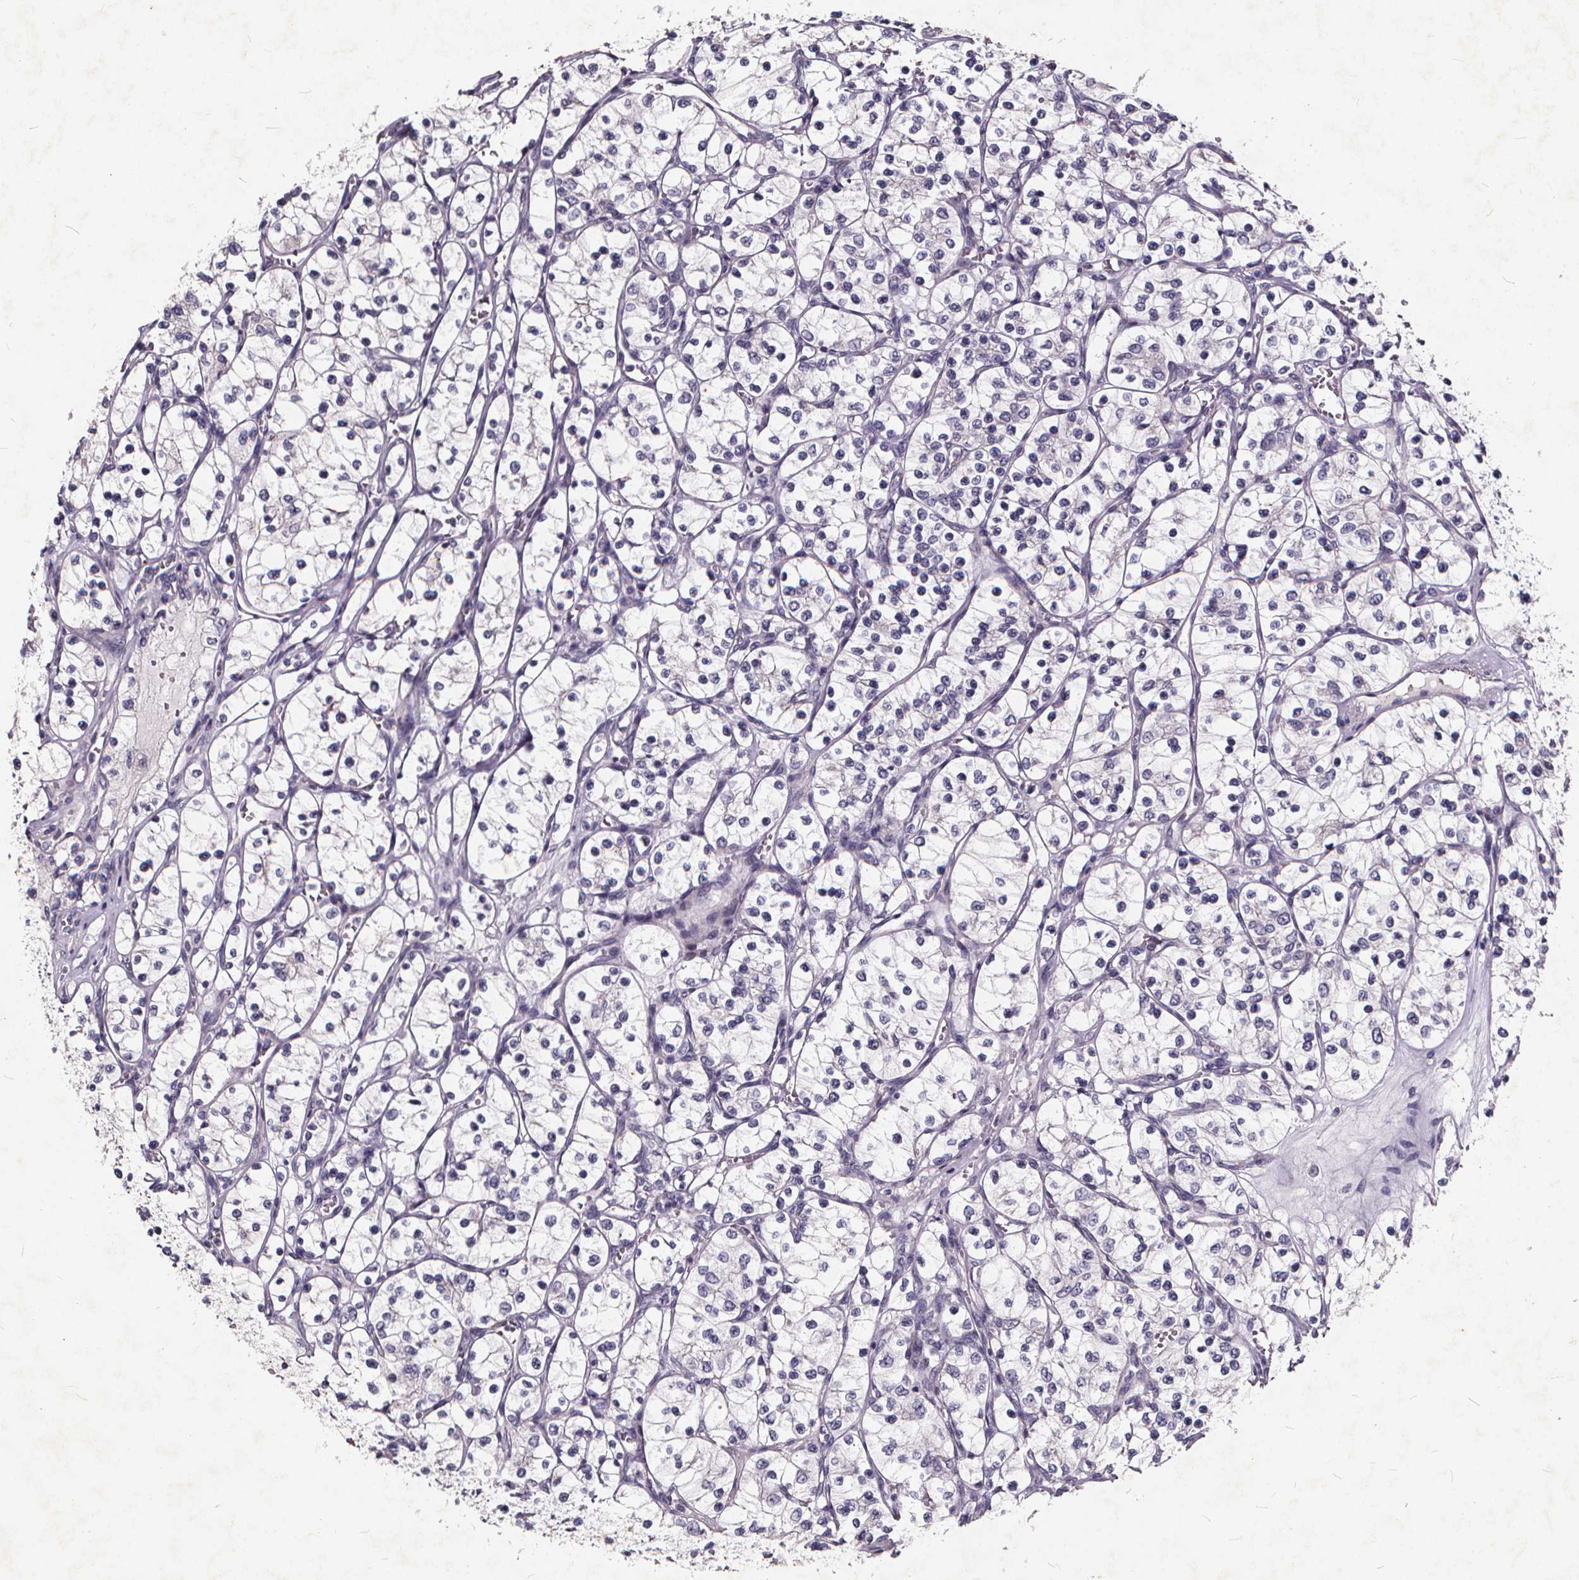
{"staining": {"intensity": "negative", "quantity": "none", "location": "none"}, "tissue": "renal cancer", "cell_type": "Tumor cells", "image_type": "cancer", "snomed": [{"axis": "morphology", "description": "Adenocarcinoma, NOS"}, {"axis": "topography", "description": "Kidney"}], "caption": "High power microscopy histopathology image of an immunohistochemistry image of adenocarcinoma (renal), revealing no significant positivity in tumor cells. (IHC, brightfield microscopy, high magnification).", "gene": "TSPAN14", "patient": {"sex": "female", "age": 69}}